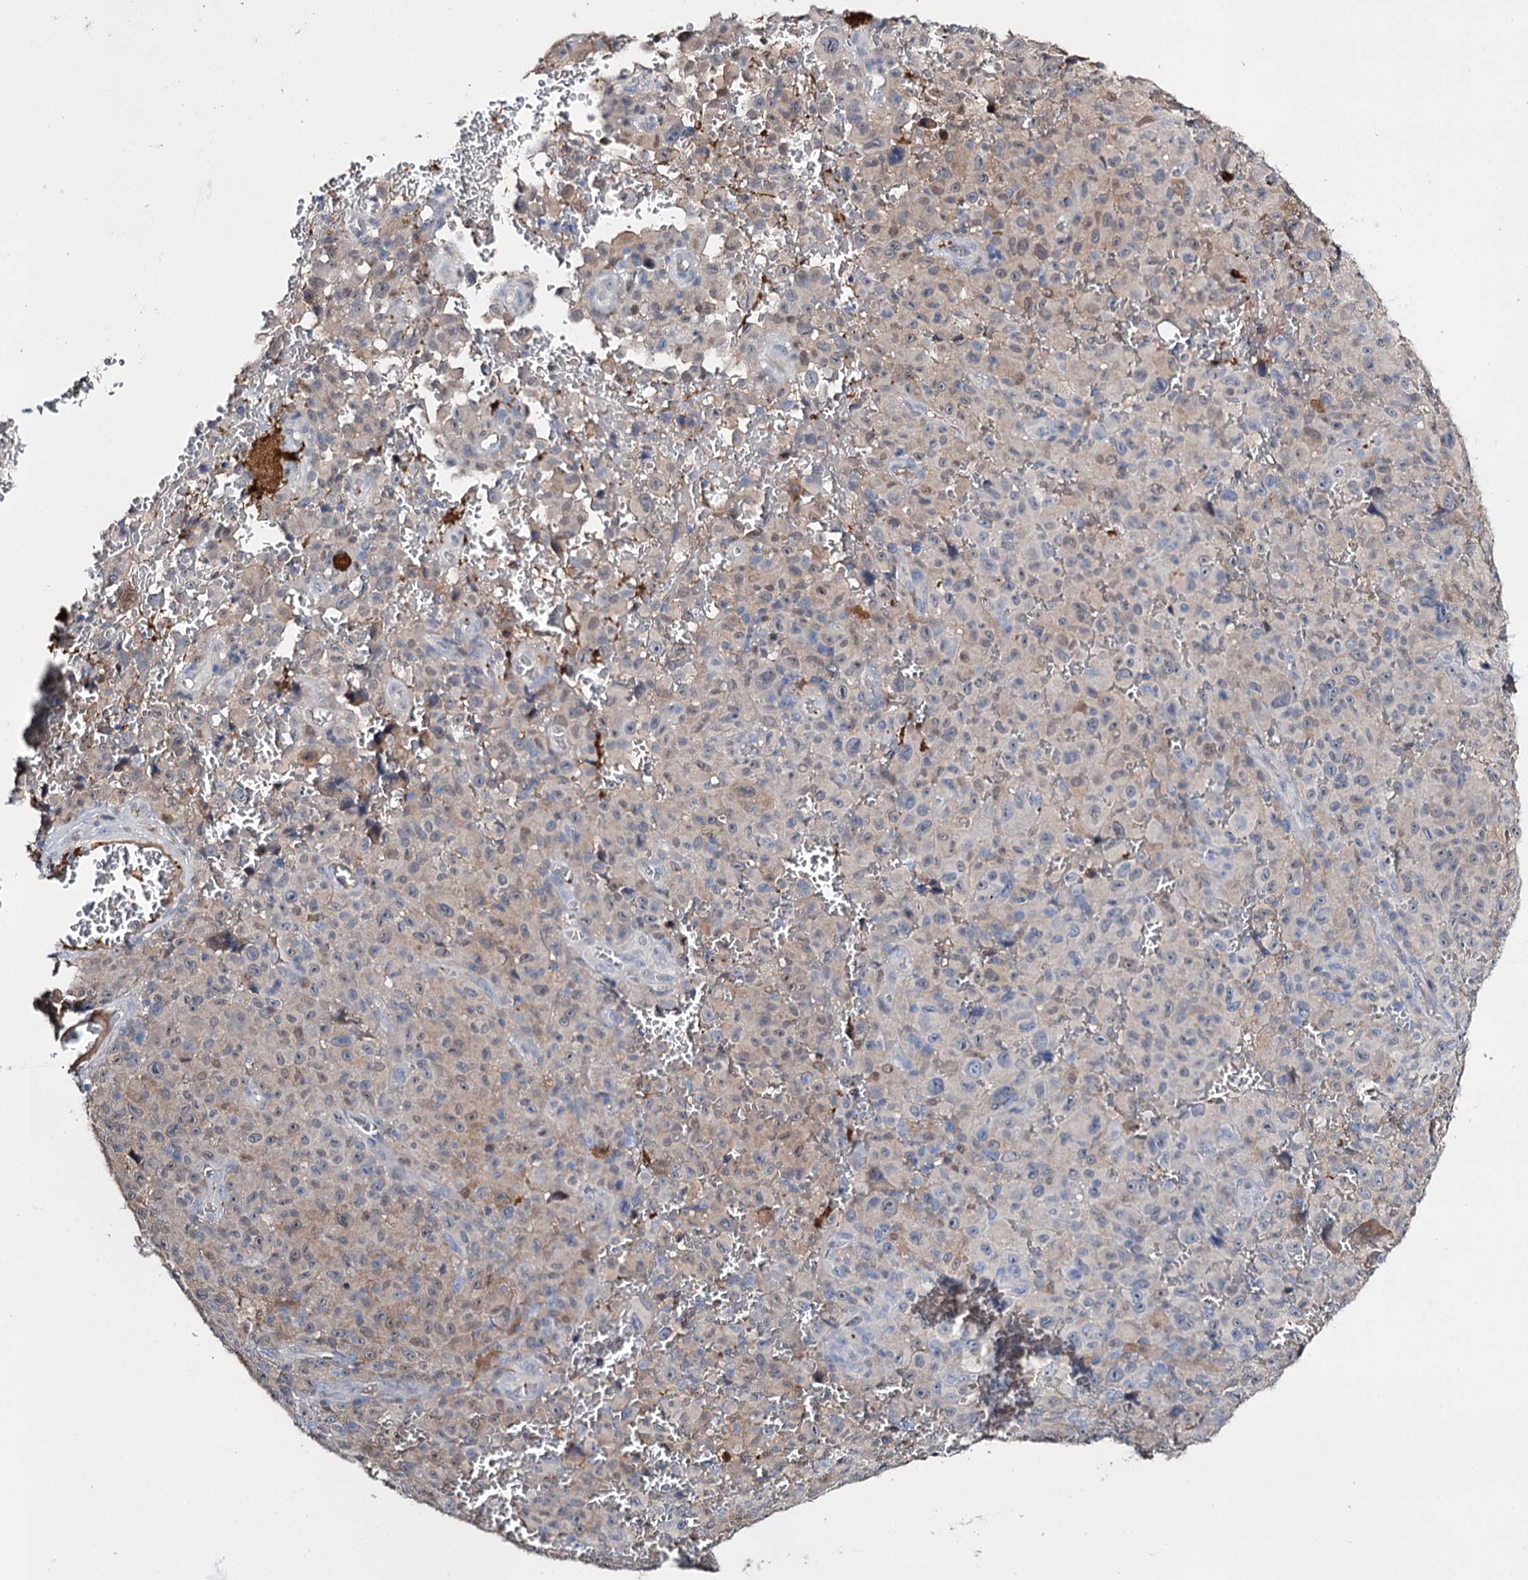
{"staining": {"intensity": "weak", "quantity": "<25%", "location": "cytoplasmic/membranous"}, "tissue": "melanoma", "cell_type": "Tumor cells", "image_type": "cancer", "snomed": [{"axis": "morphology", "description": "Malignant melanoma, NOS"}, {"axis": "topography", "description": "Skin"}], "caption": "IHC micrograph of malignant melanoma stained for a protein (brown), which exhibits no staining in tumor cells. (Immunohistochemistry (ihc), brightfield microscopy, high magnification).", "gene": "DNAH6", "patient": {"sex": "female", "age": 82}}